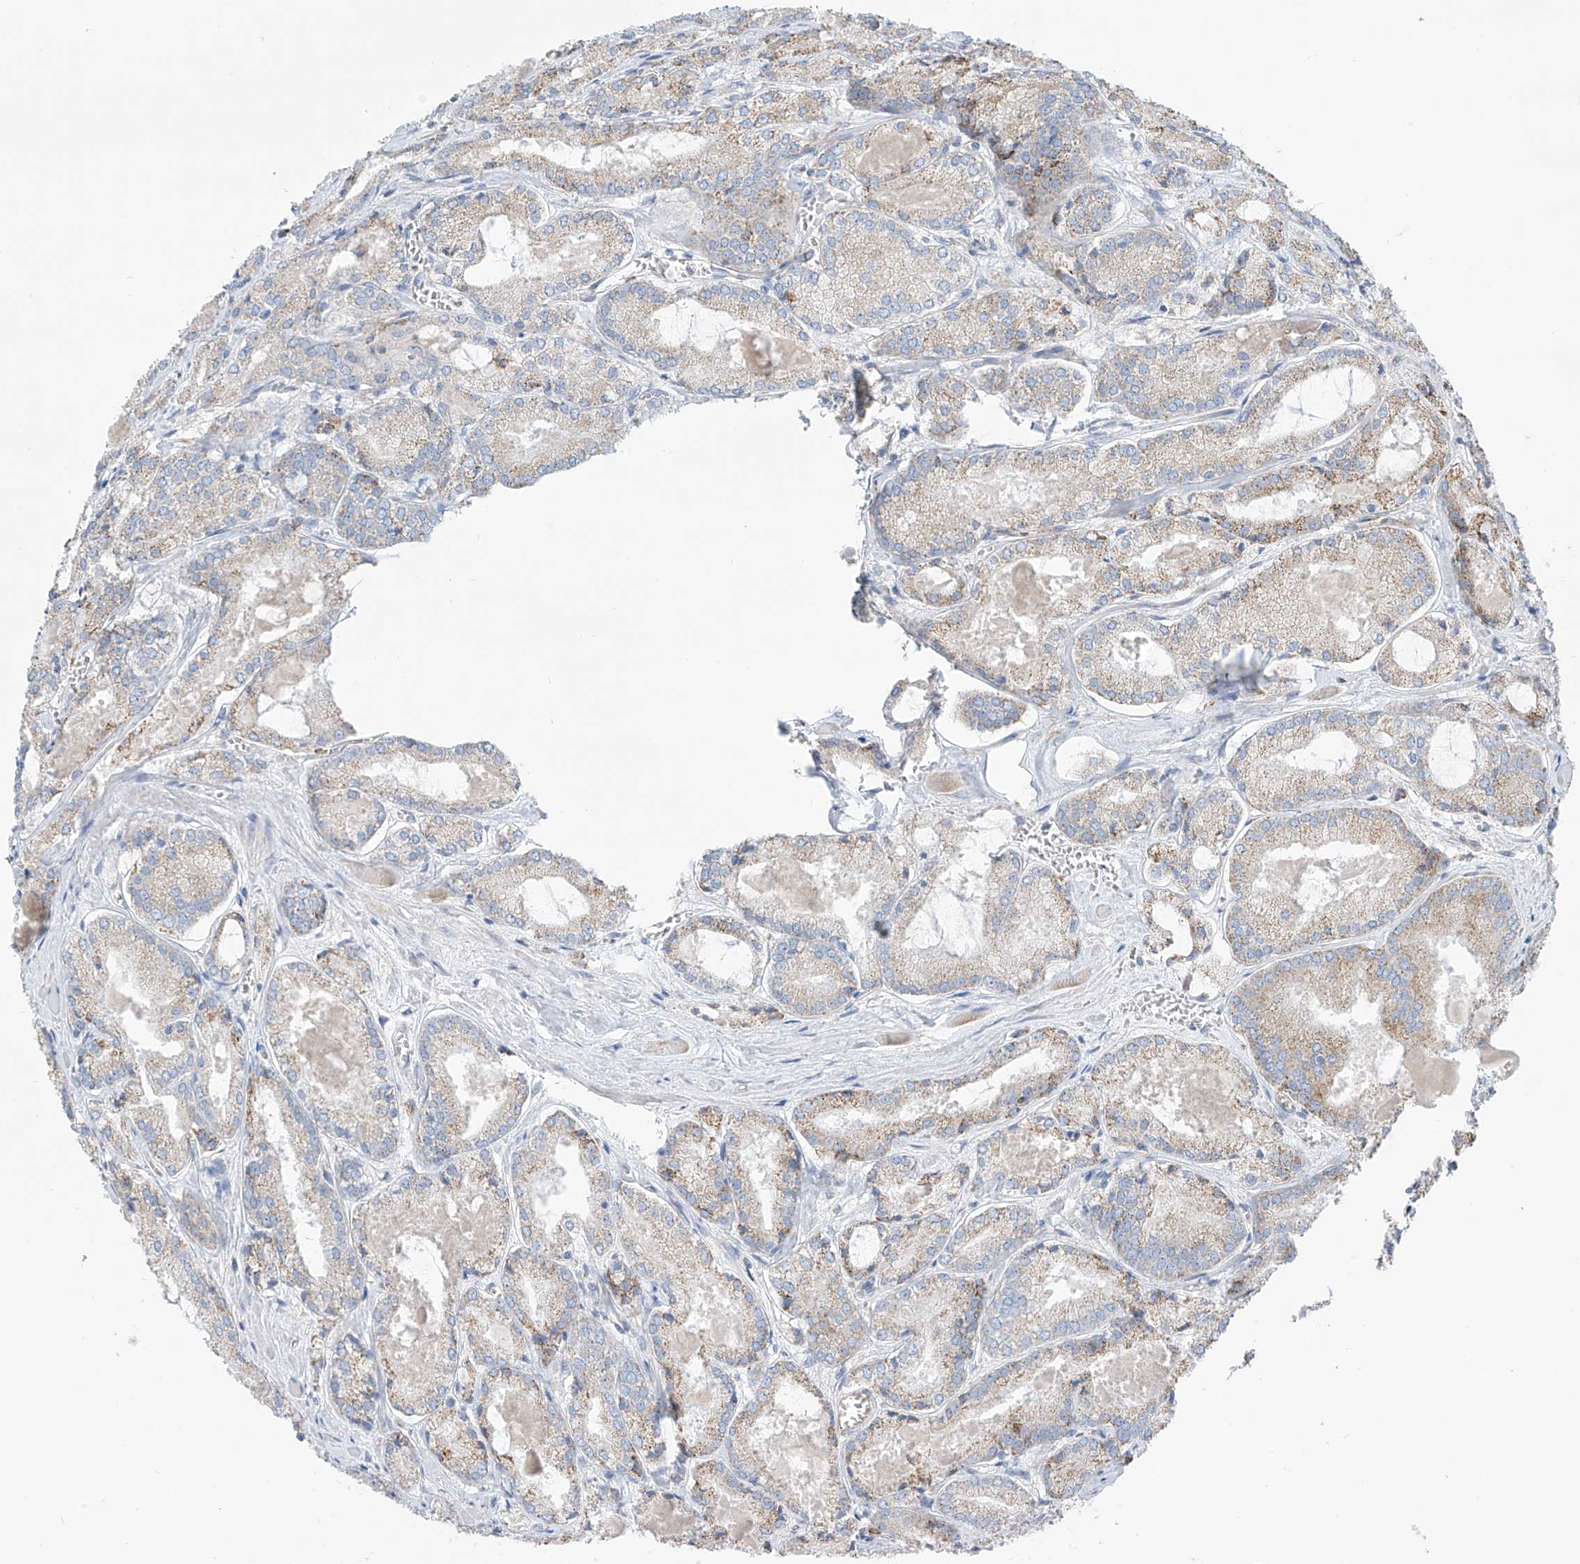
{"staining": {"intensity": "weak", "quantity": "<25%", "location": "cytoplasmic/membranous"}, "tissue": "prostate cancer", "cell_type": "Tumor cells", "image_type": "cancer", "snomed": [{"axis": "morphology", "description": "Adenocarcinoma, Low grade"}, {"axis": "topography", "description": "Prostate"}], "caption": "Tumor cells show no significant protein staining in prostate cancer.", "gene": "EIF5B", "patient": {"sex": "male", "age": 67}}